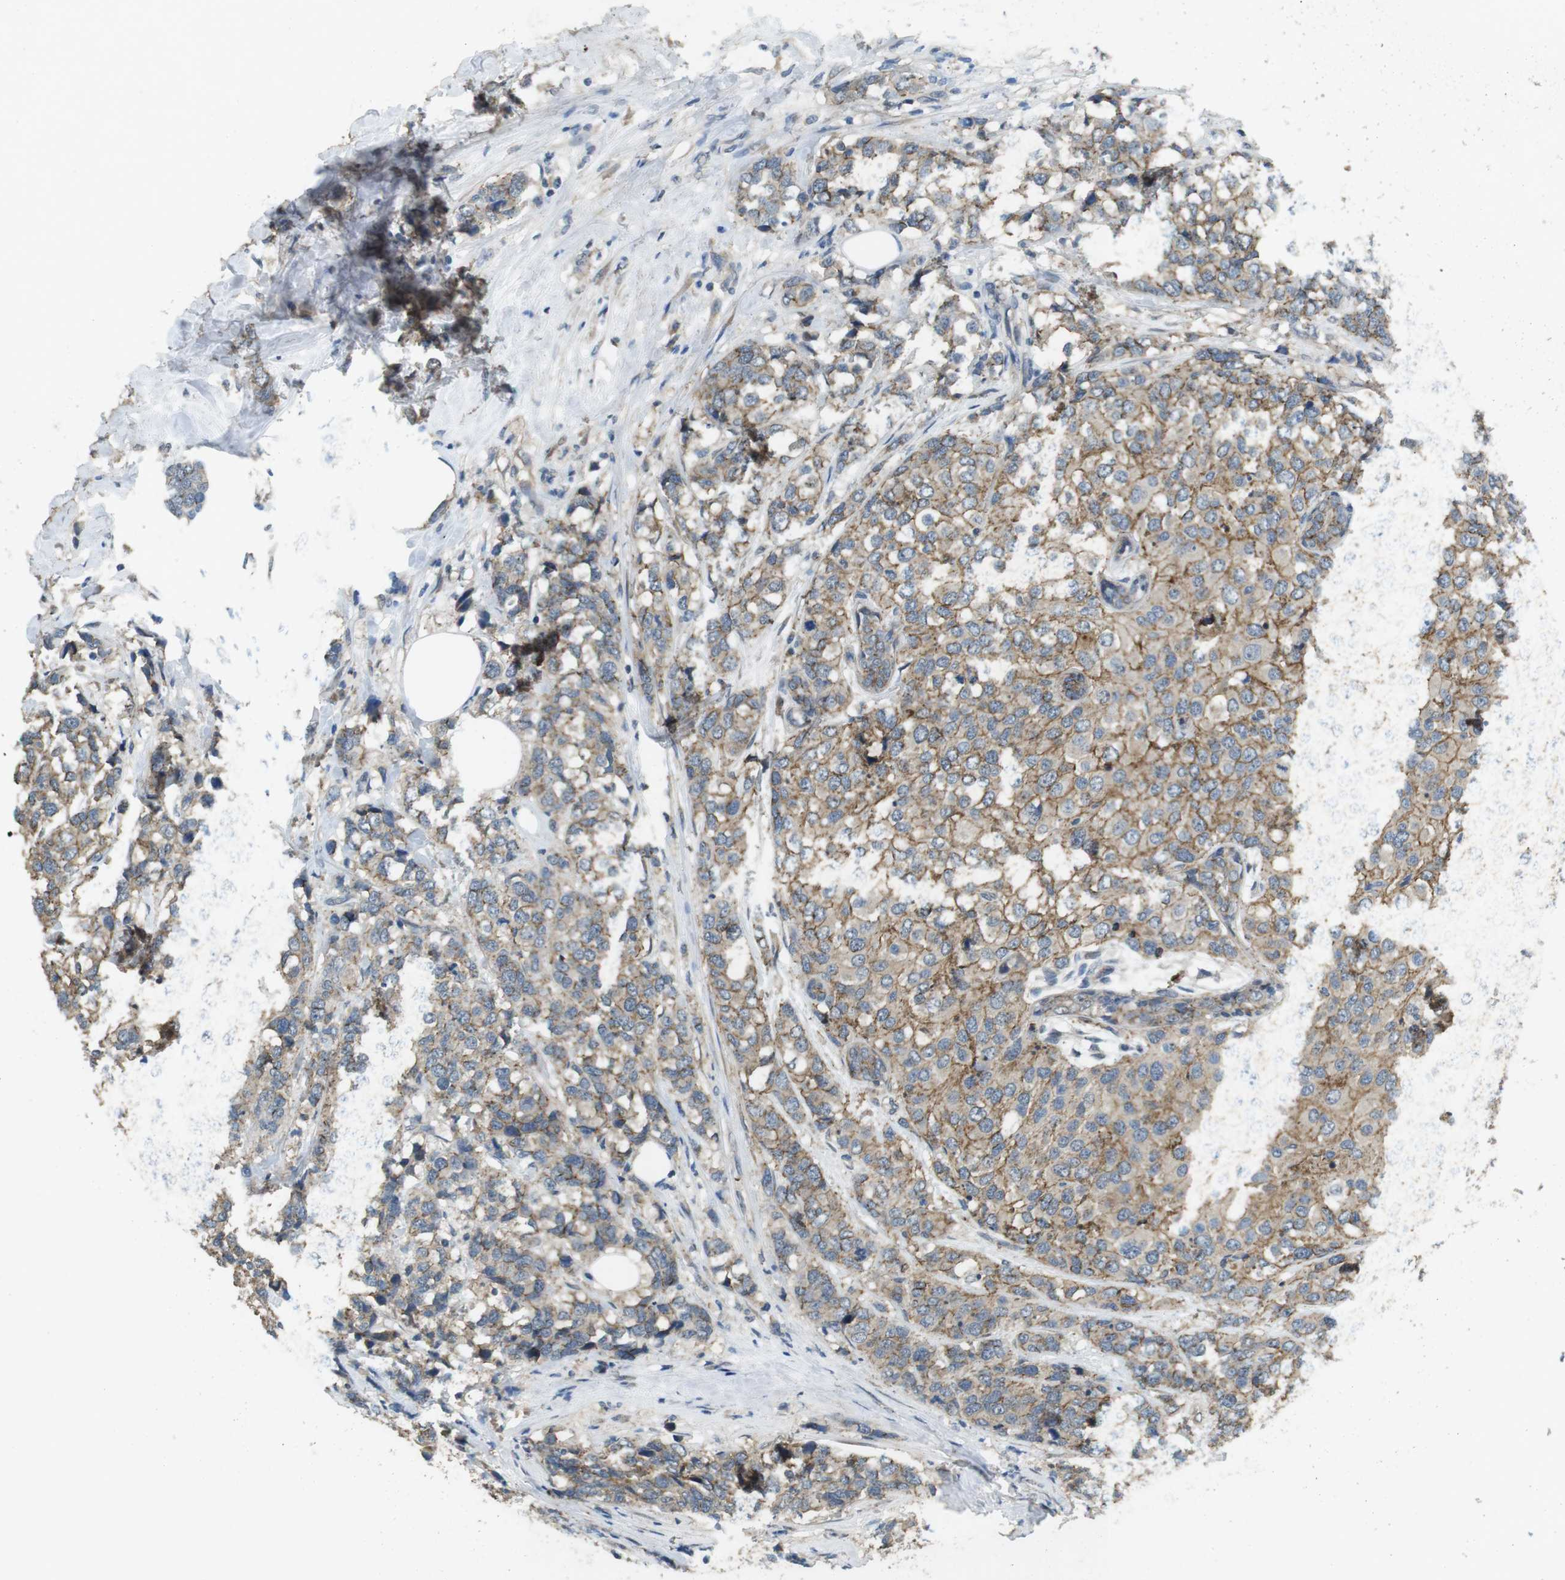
{"staining": {"intensity": "moderate", "quantity": ">75%", "location": "cytoplasmic/membranous"}, "tissue": "breast cancer", "cell_type": "Tumor cells", "image_type": "cancer", "snomed": [{"axis": "morphology", "description": "Lobular carcinoma"}, {"axis": "topography", "description": "Breast"}], "caption": "Breast lobular carcinoma tissue displays moderate cytoplasmic/membranous expression in about >75% of tumor cells", "gene": "CLDN7", "patient": {"sex": "female", "age": 59}}